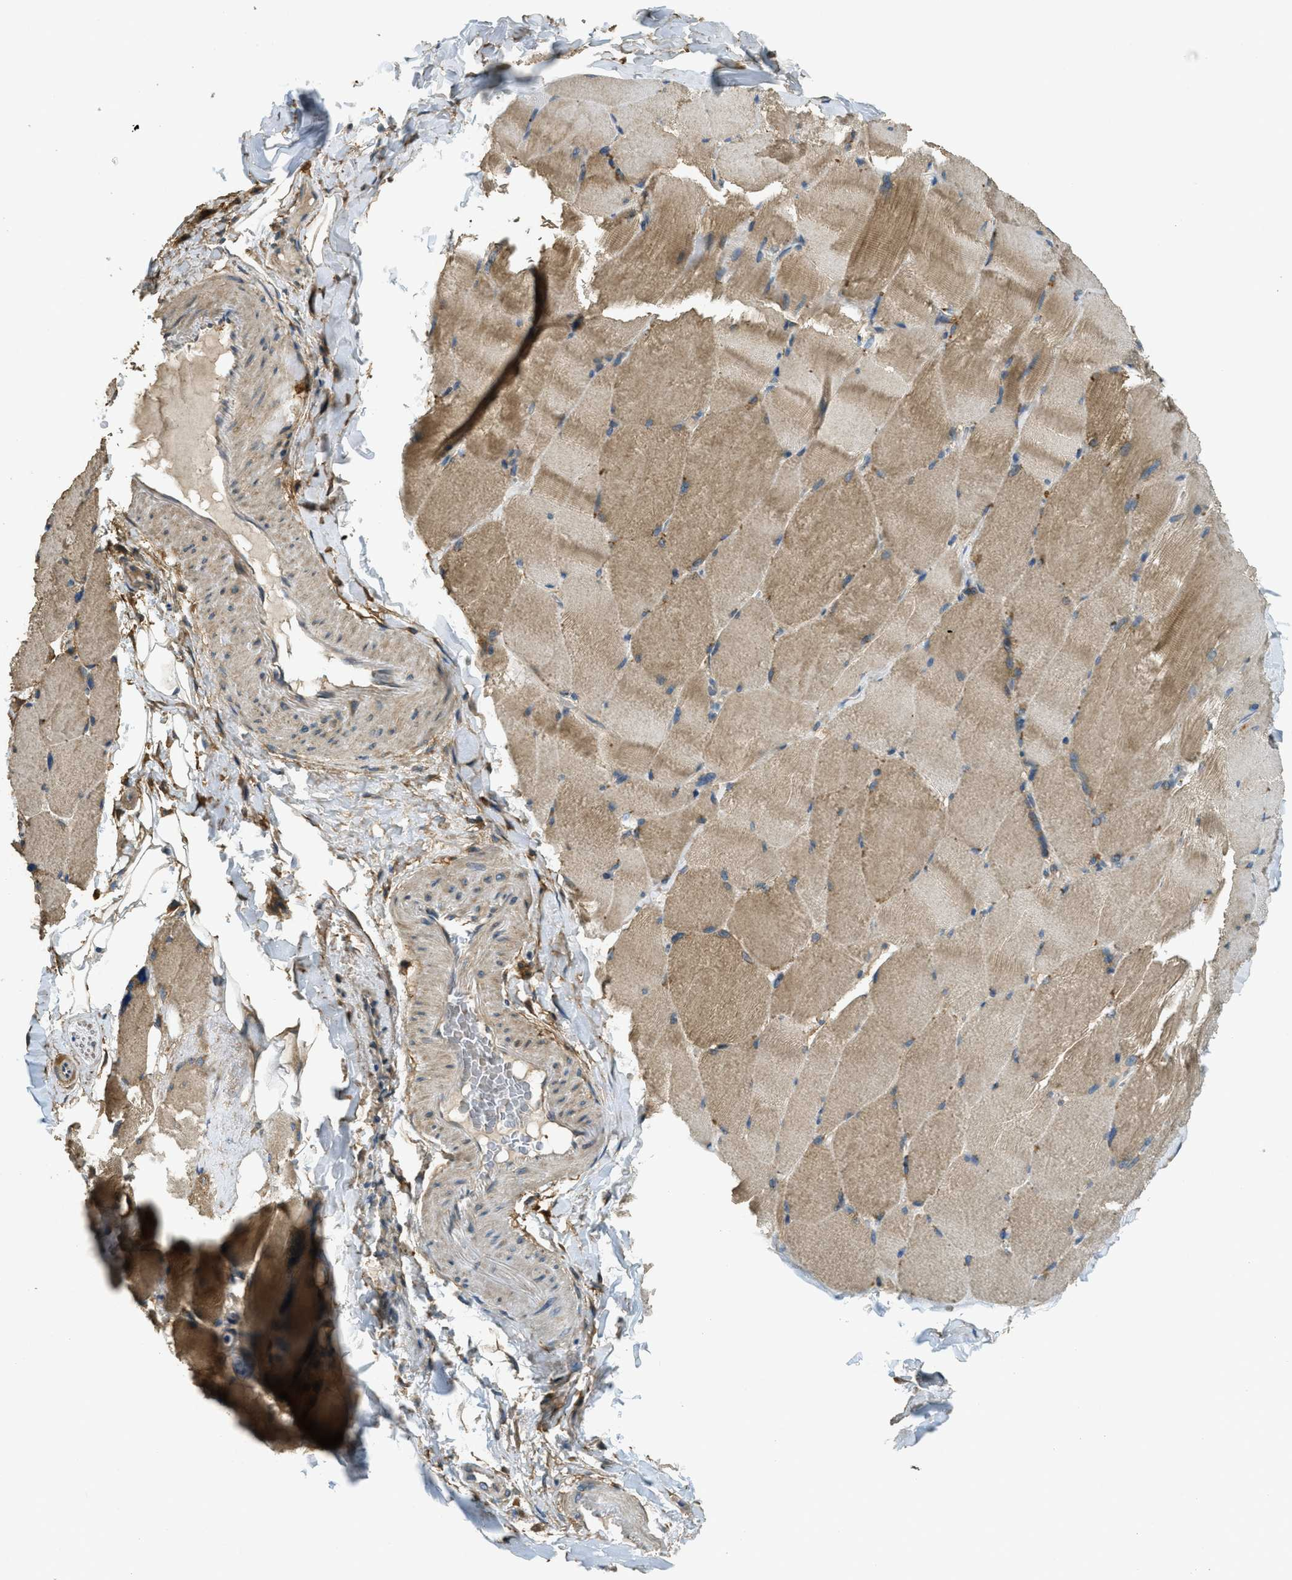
{"staining": {"intensity": "moderate", "quantity": ">75%", "location": "cytoplasmic/membranous"}, "tissue": "skeletal muscle", "cell_type": "Myocytes", "image_type": "normal", "snomed": [{"axis": "morphology", "description": "Normal tissue, NOS"}, {"axis": "topography", "description": "Skin"}, {"axis": "topography", "description": "Skeletal muscle"}], "caption": "A brown stain labels moderate cytoplasmic/membranous expression of a protein in myocytes of unremarkable skeletal muscle.", "gene": "CD276", "patient": {"sex": "male", "age": 83}}